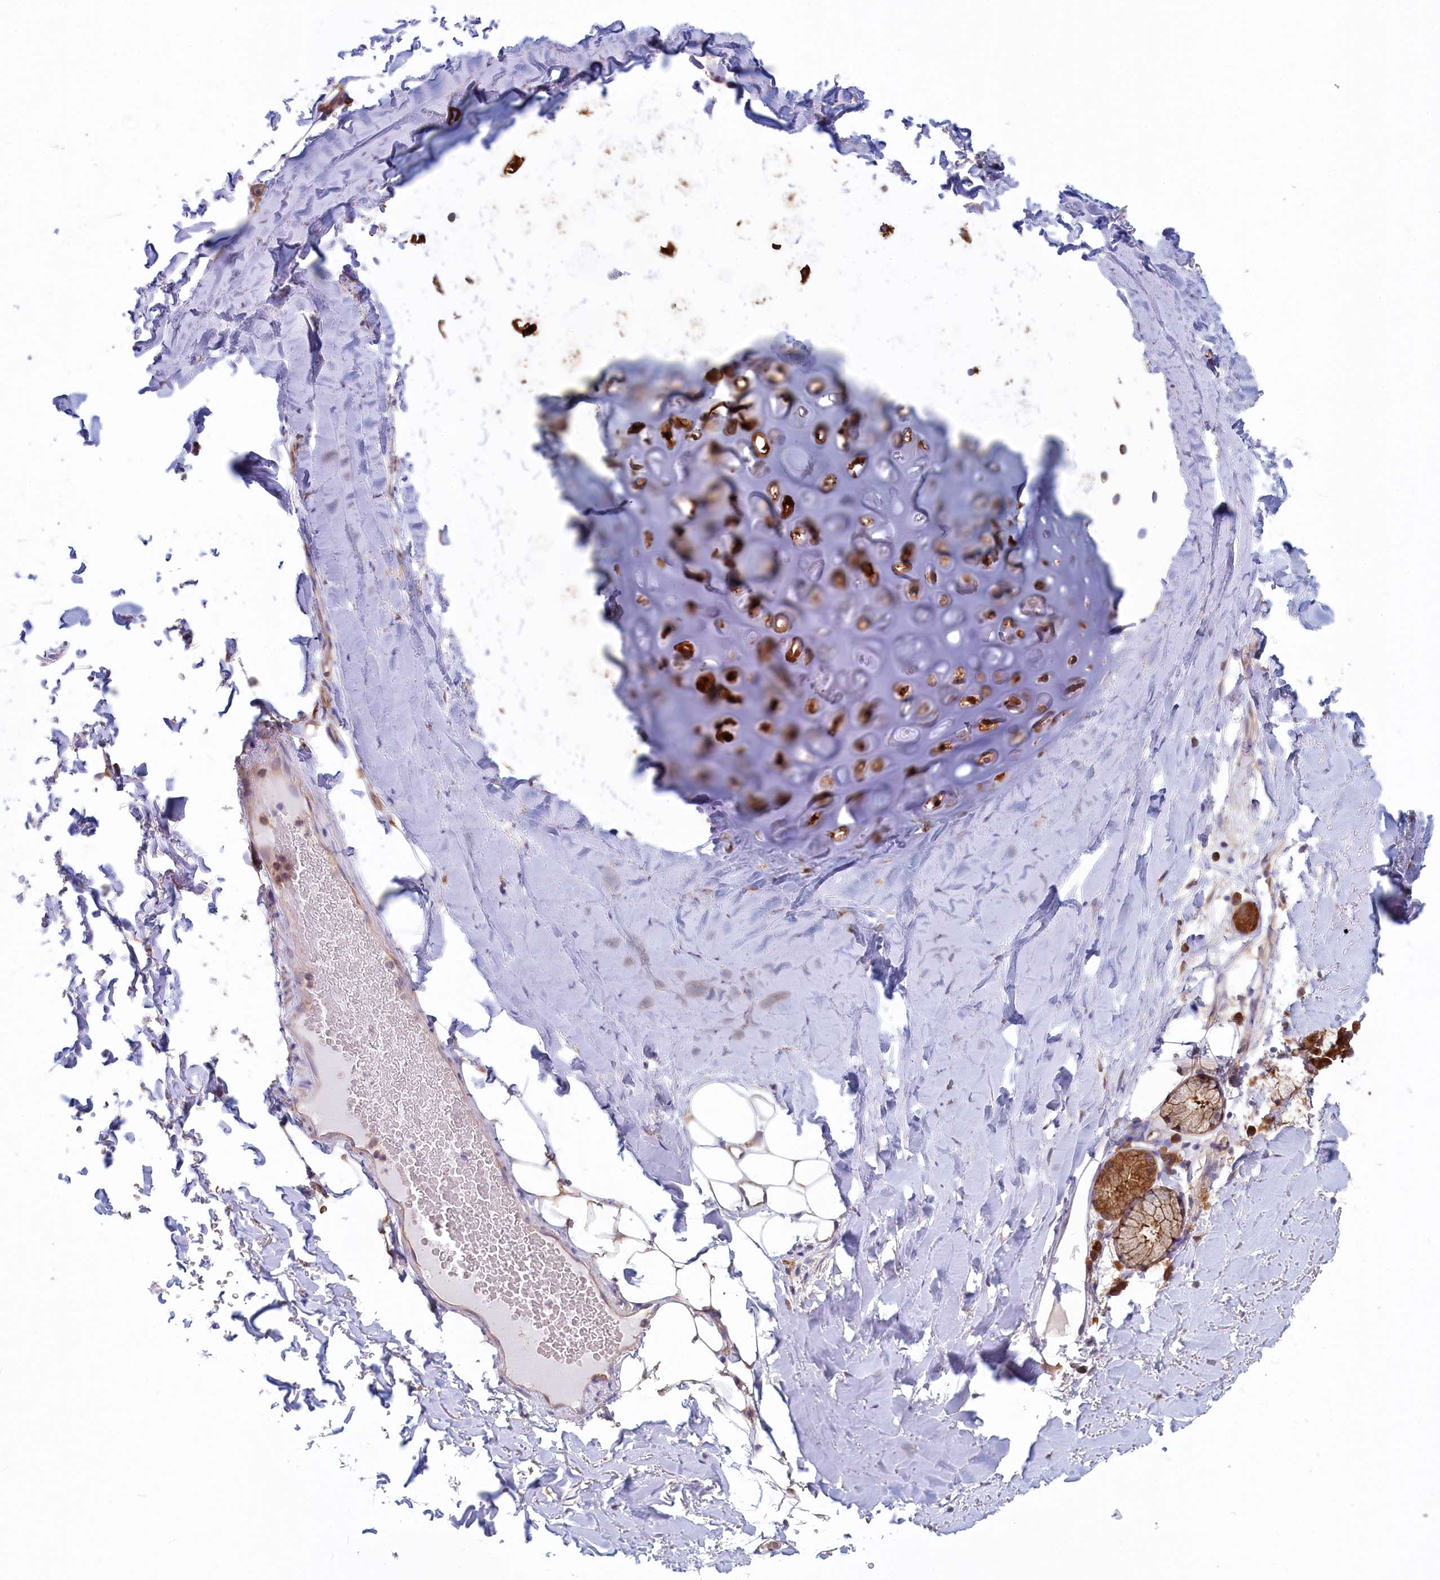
{"staining": {"intensity": "weak", "quantity": "25%-75%", "location": "cytoplasmic/membranous"}, "tissue": "adipose tissue", "cell_type": "Adipocytes", "image_type": "normal", "snomed": [{"axis": "morphology", "description": "Normal tissue, NOS"}, {"axis": "topography", "description": "Lymph node"}, {"axis": "topography", "description": "Bronchus"}], "caption": "Immunohistochemistry histopathology image of benign adipose tissue: adipose tissue stained using IHC displays low levels of weak protein expression localized specifically in the cytoplasmic/membranous of adipocytes, appearing as a cytoplasmic/membranous brown color.", "gene": "SYNDIG1L", "patient": {"sex": "male", "age": 63}}